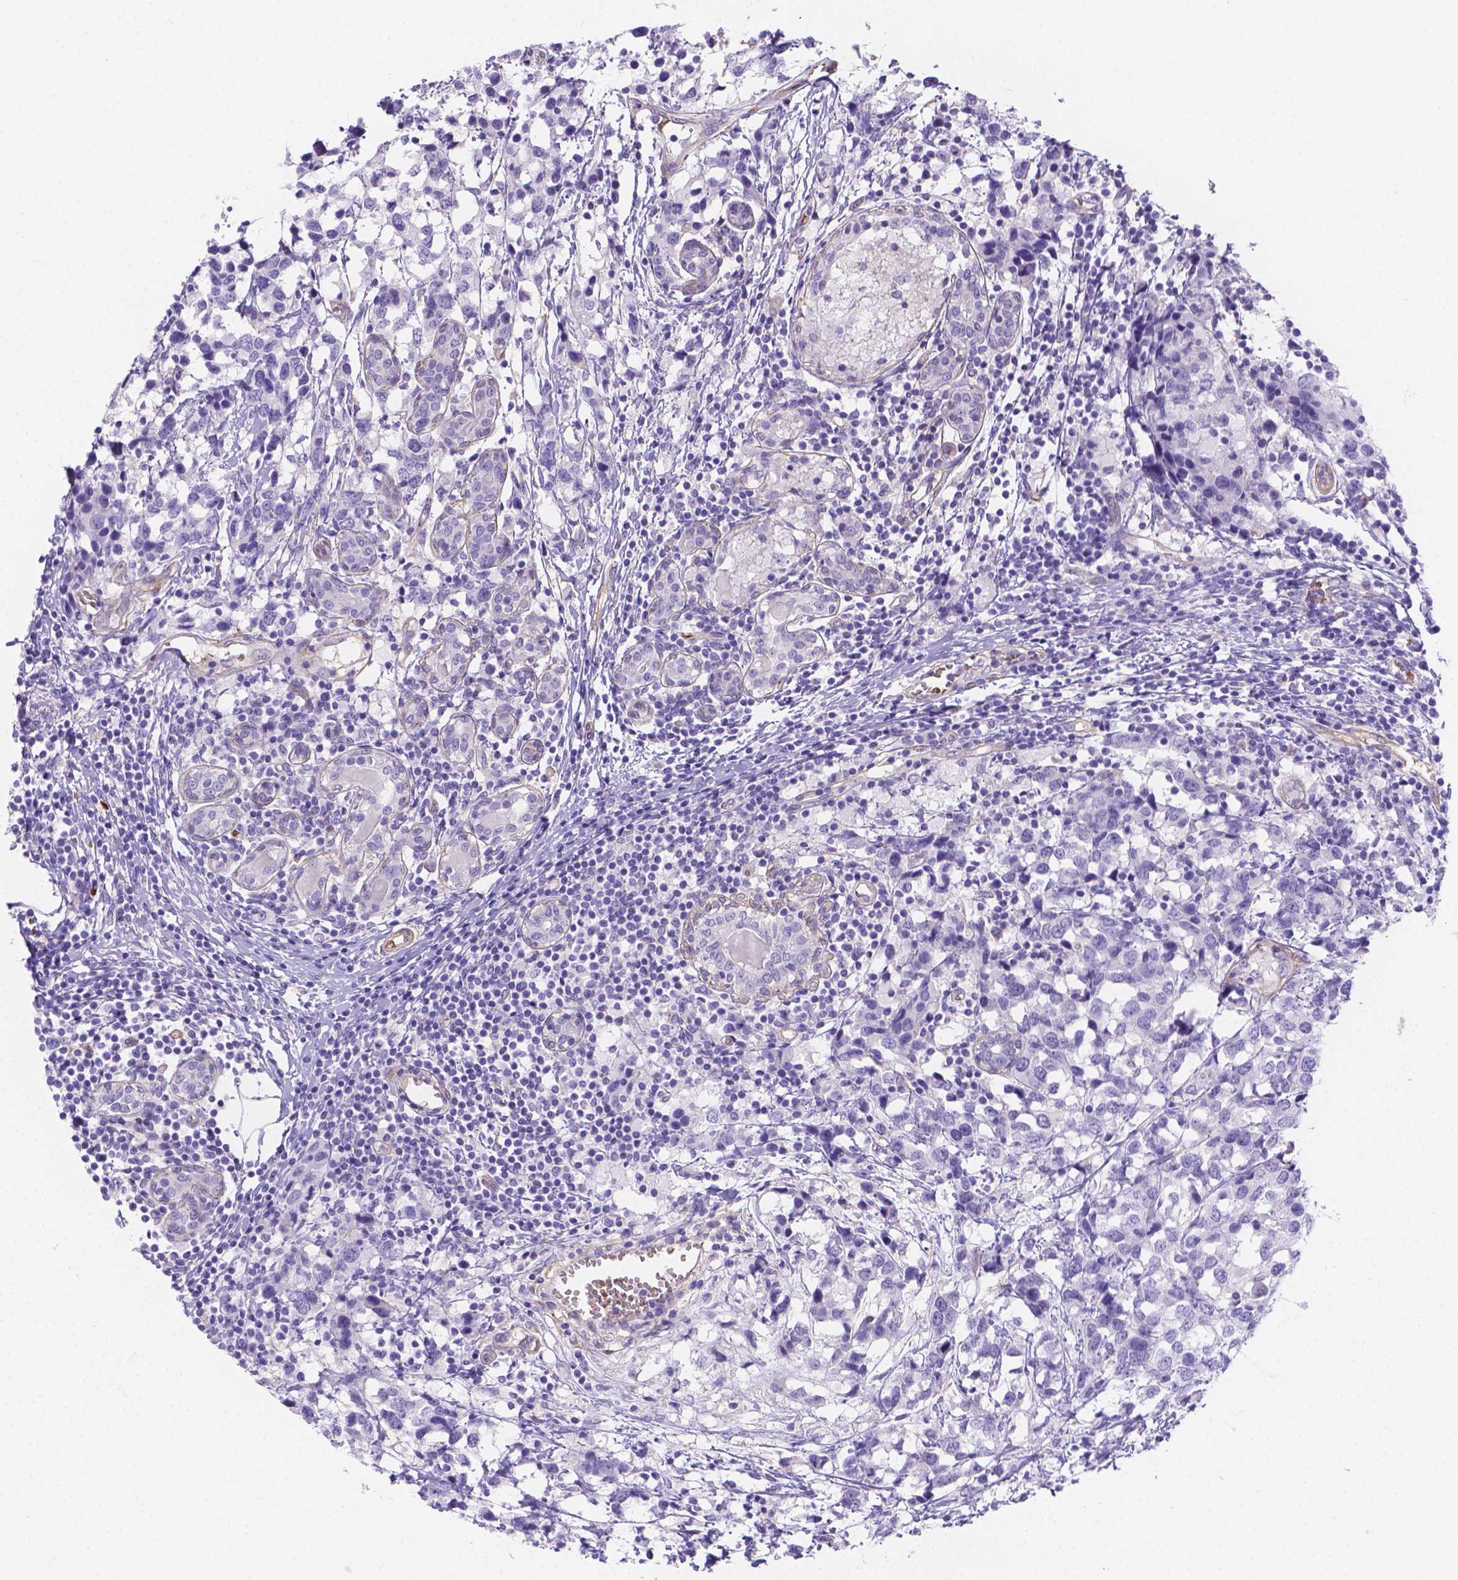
{"staining": {"intensity": "negative", "quantity": "none", "location": "none"}, "tissue": "breast cancer", "cell_type": "Tumor cells", "image_type": "cancer", "snomed": [{"axis": "morphology", "description": "Lobular carcinoma"}, {"axis": "topography", "description": "Breast"}], "caption": "There is no significant staining in tumor cells of breast cancer (lobular carcinoma). Nuclei are stained in blue.", "gene": "SLC40A1", "patient": {"sex": "female", "age": 59}}